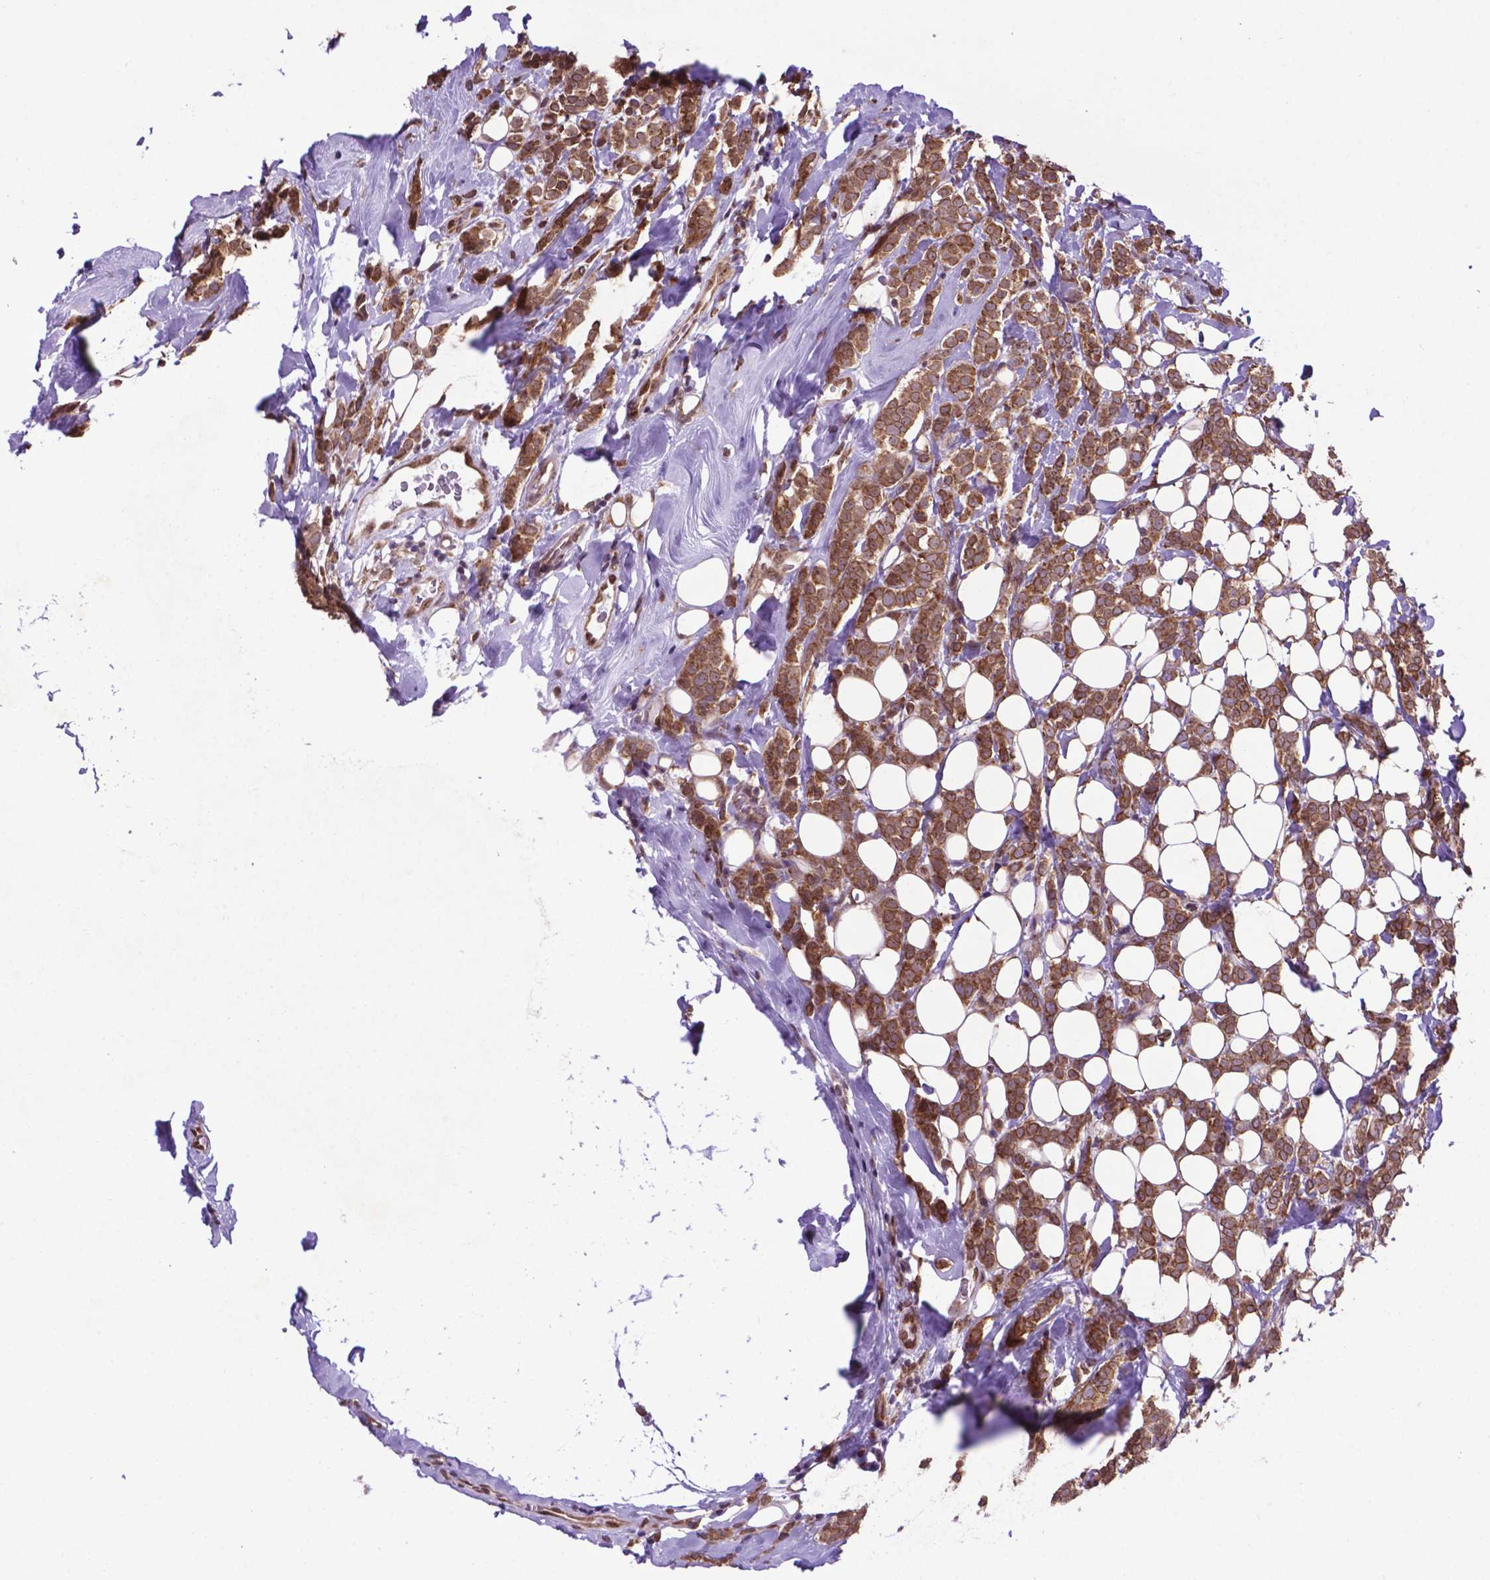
{"staining": {"intensity": "moderate", "quantity": ">75%", "location": "cytoplasmic/membranous"}, "tissue": "breast cancer", "cell_type": "Tumor cells", "image_type": "cancer", "snomed": [{"axis": "morphology", "description": "Lobular carcinoma"}, {"axis": "topography", "description": "Breast"}], "caption": "Protein expression analysis of breast cancer reveals moderate cytoplasmic/membranous staining in approximately >75% of tumor cells. Nuclei are stained in blue.", "gene": "WDR83OS", "patient": {"sex": "female", "age": 49}}